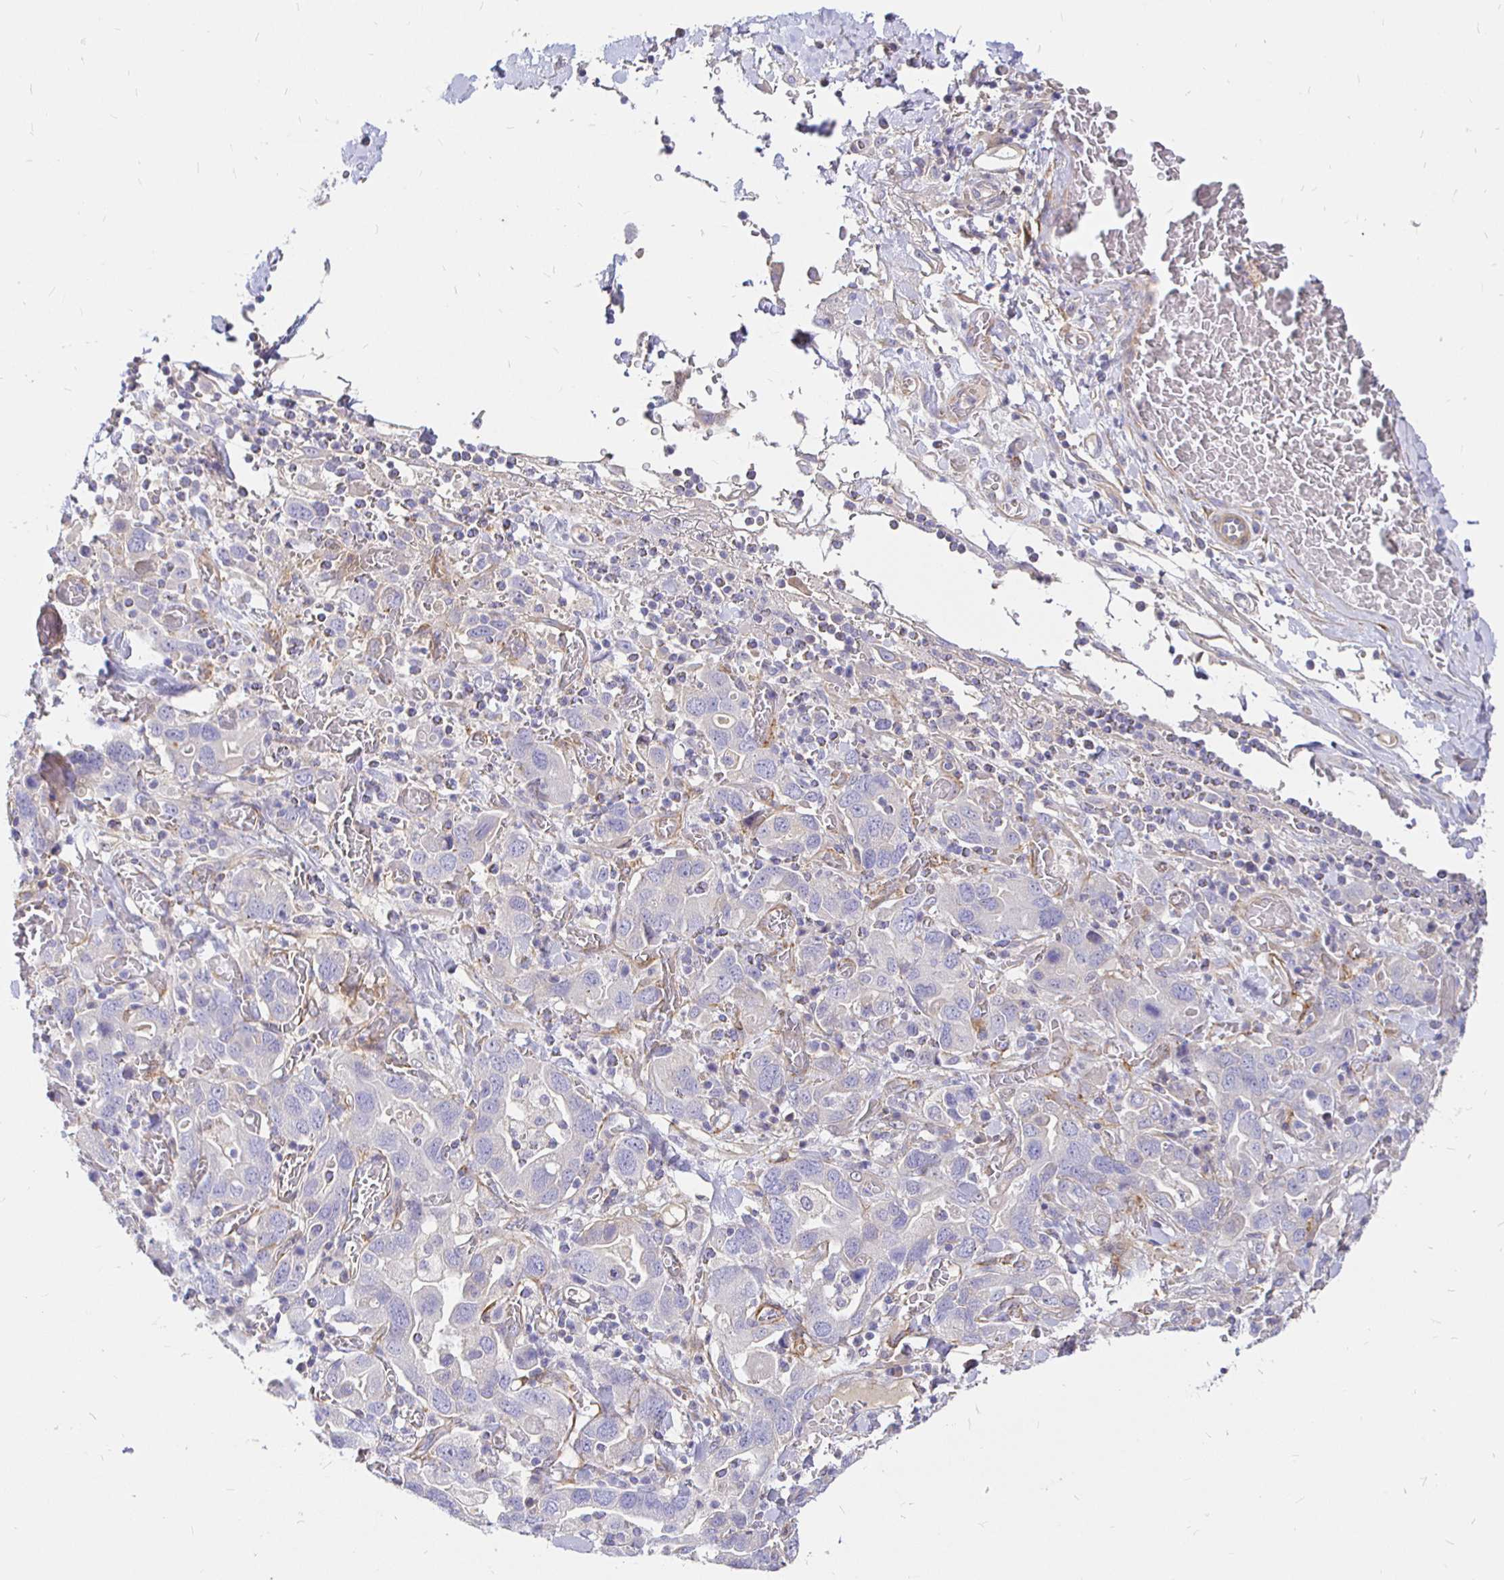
{"staining": {"intensity": "negative", "quantity": "none", "location": "none"}, "tissue": "stomach cancer", "cell_type": "Tumor cells", "image_type": "cancer", "snomed": [{"axis": "morphology", "description": "Adenocarcinoma, NOS"}, {"axis": "topography", "description": "Stomach, upper"}, {"axis": "topography", "description": "Stomach"}], "caption": "A histopathology image of stomach cancer (adenocarcinoma) stained for a protein exhibits no brown staining in tumor cells.", "gene": "PALM2AKAP2", "patient": {"sex": "male", "age": 62}}